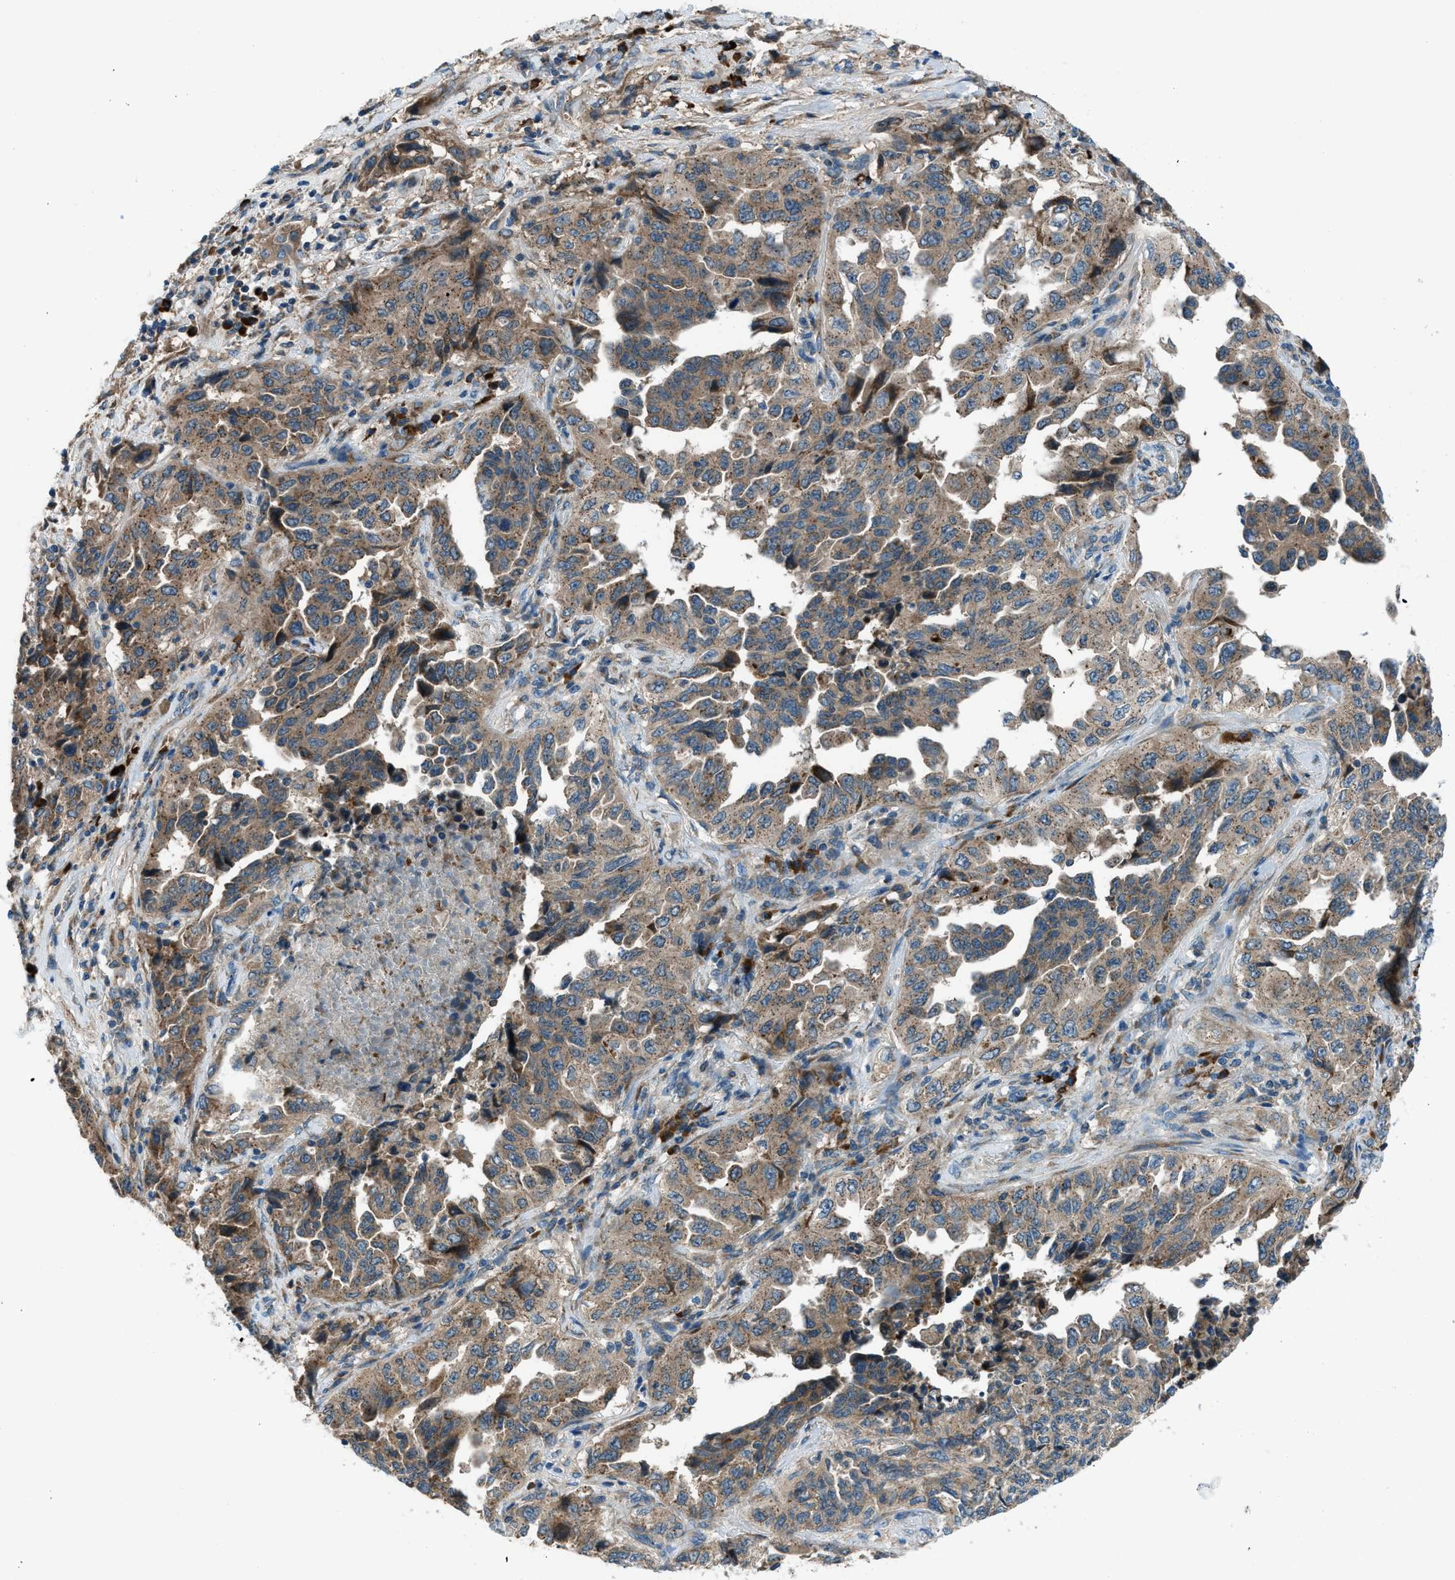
{"staining": {"intensity": "moderate", "quantity": ">75%", "location": "cytoplasmic/membranous"}, "tissue": "lung cancer", "cell_type": "Tumor cells", "image_type": "cancer", "snomed": [{"axis": "morphology", "description": "Adenocarcinoma, NOS"}, {"axis": "topography", "description": "Lung"}], "caption": "A brown stain highlights moderate cytoplasmic/membranous staining of a protein in human lung cancer (adenocarcinoma) tumor cells. The protein of interest is shown in brown color, while the nuclei are stained blue.", "gene": "EDARADD", "patient": {"sex": "female", "age": 51}}